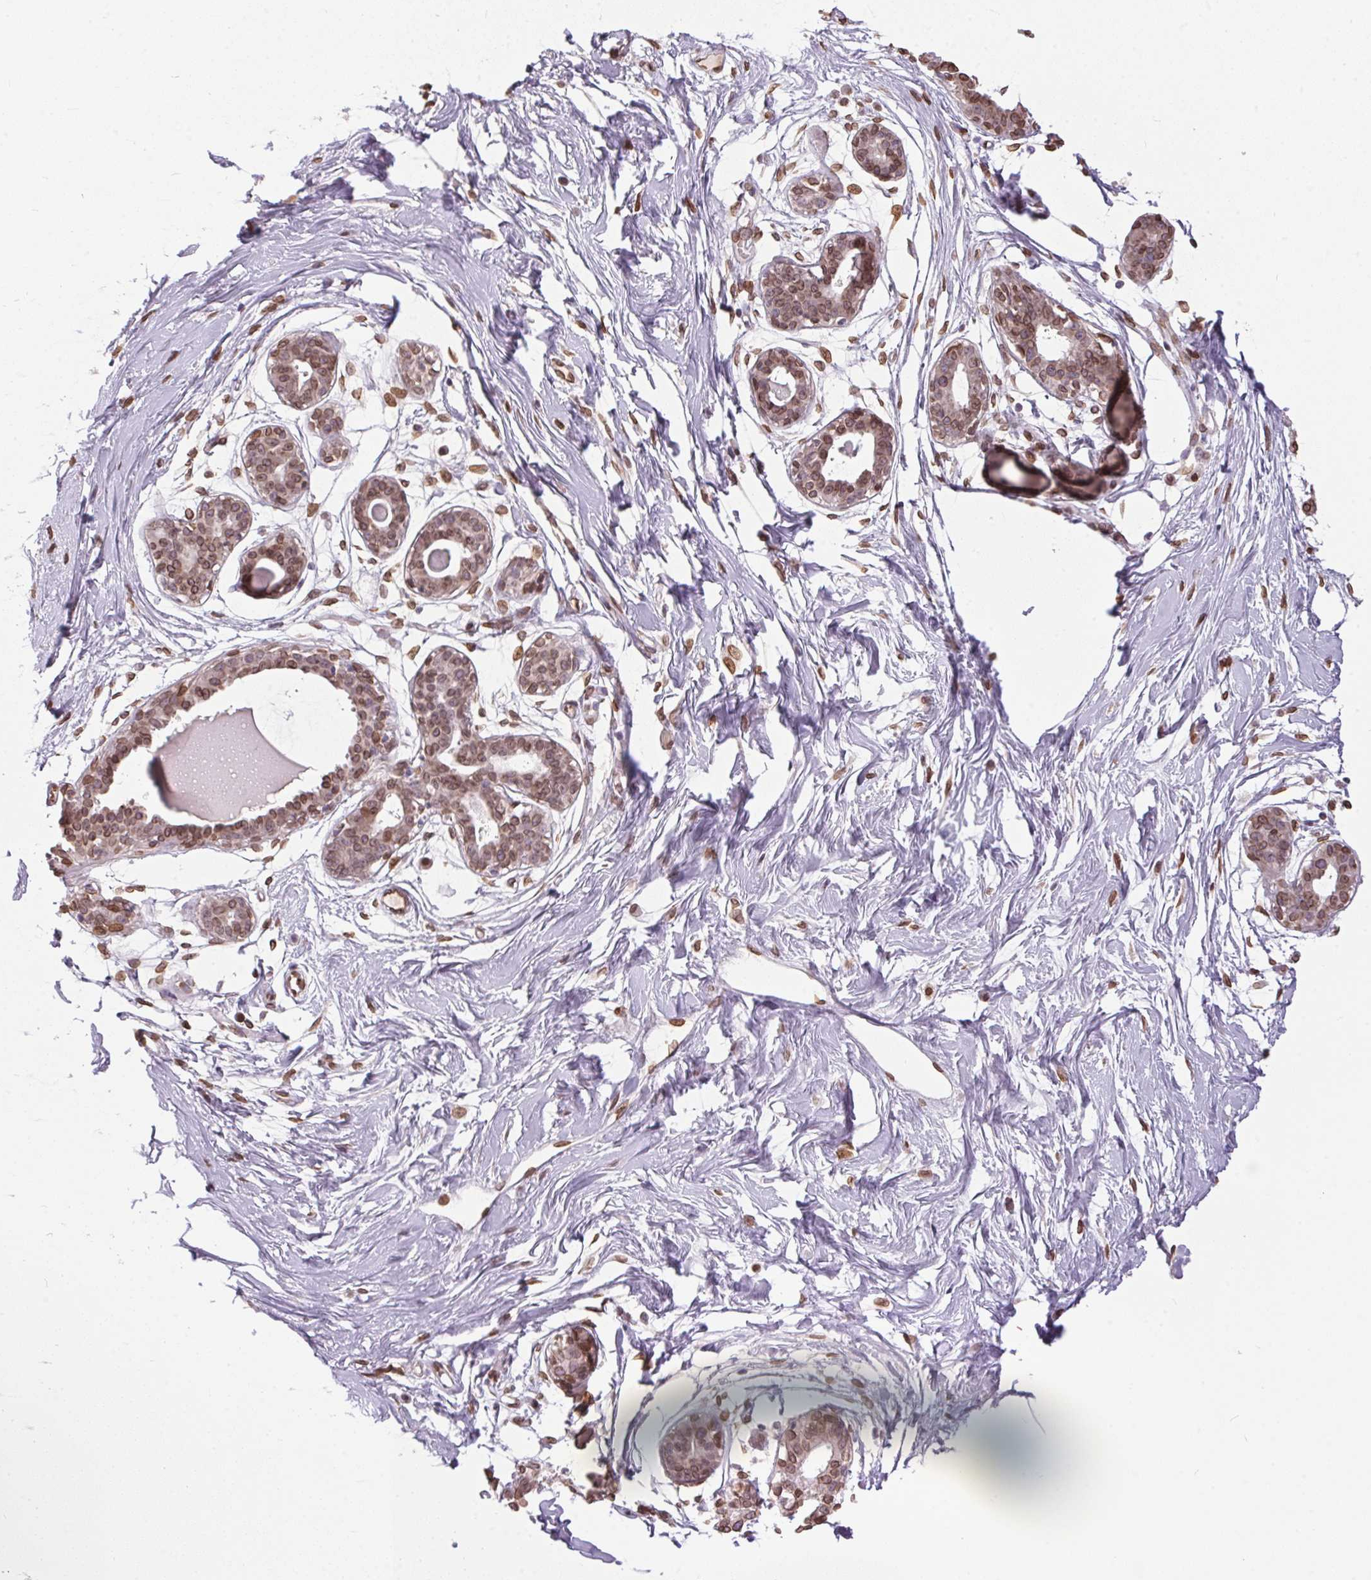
{"staining": {"intensity": "negative", "quantity": "none", "location": "none"}, "tissue": "breast", "cell_type": "Adipocytes", "image_type": "normal", "snomed": [{"axis": "morphology", "description": "Normal tissue, NOS"}, {"axis": "topography", "description": "Breast"}], "caption": "An immunohistochemistry (IHC) micrograph of benign breast is shown. There is no staining in adipocytes of breast. (DAB (3,3'-diaminobenzidine) IHC visualized using brightfield microscopy, high magnification).", "gene": "TMEM175", "patient": {"sex": "female", "age": 45}}